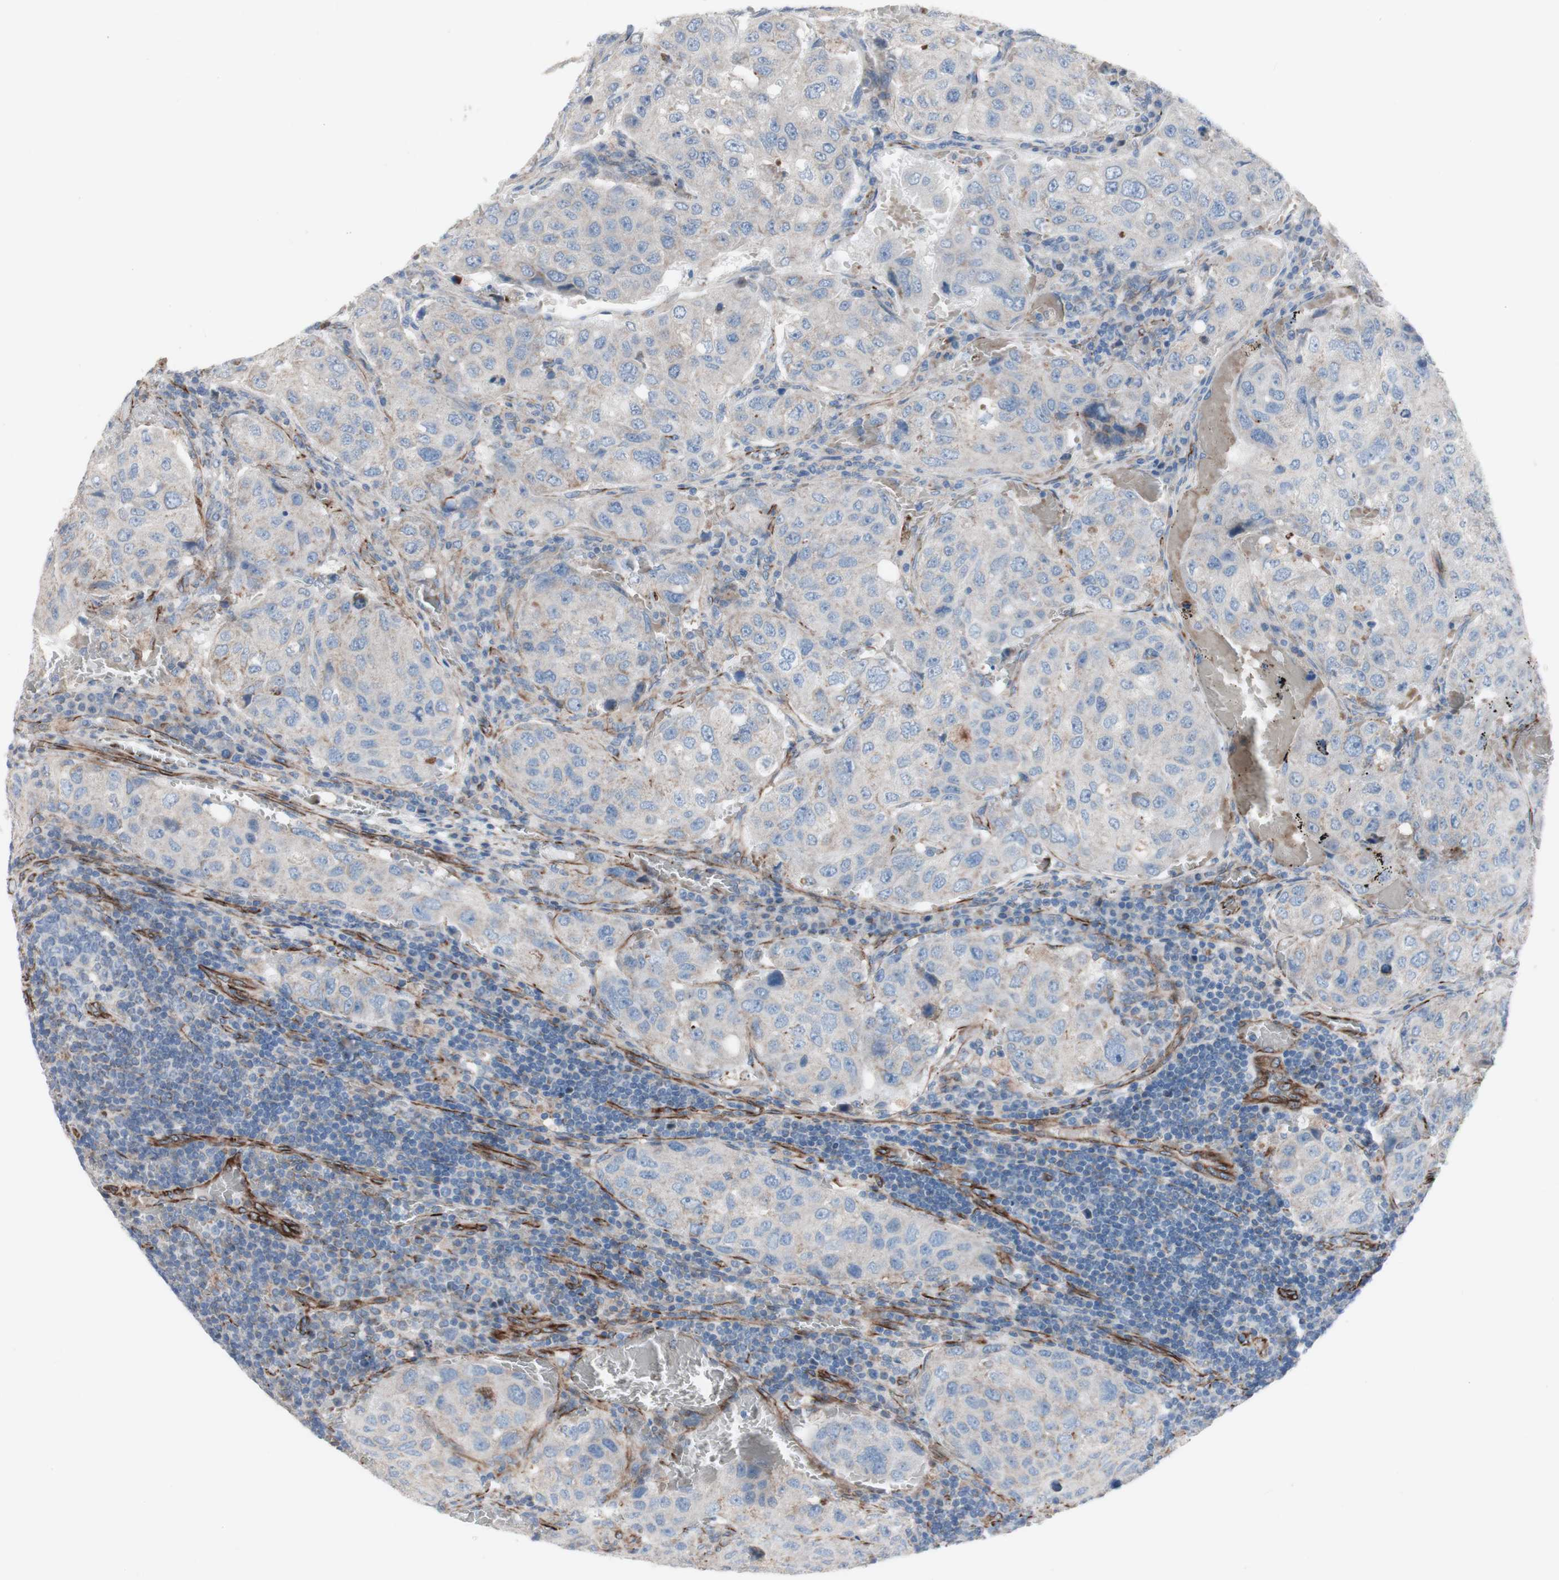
{"staining": {"intensity": "weak", "quantity": "<25%", "location": "cytoplasmic/membranous"}, "tissue": "urothelial cancer", "cell_type": "Tumor cells", "image_type": "cancer", "snomed": [{"axis": "morphology", "description": "Urothelial carcinoma, High grade"}, {"axis": "topography", "description": "Lymph node"}, {"axis": "topography", "description": "Urinary bladder"}], "caption": "A histopathology image of urothelial carcinoma (high-grade) stained for a protein shows no brown staining in tumor cells.", "gene": "AGPAT5", "patient": {"sex": "male", "age": 51}}